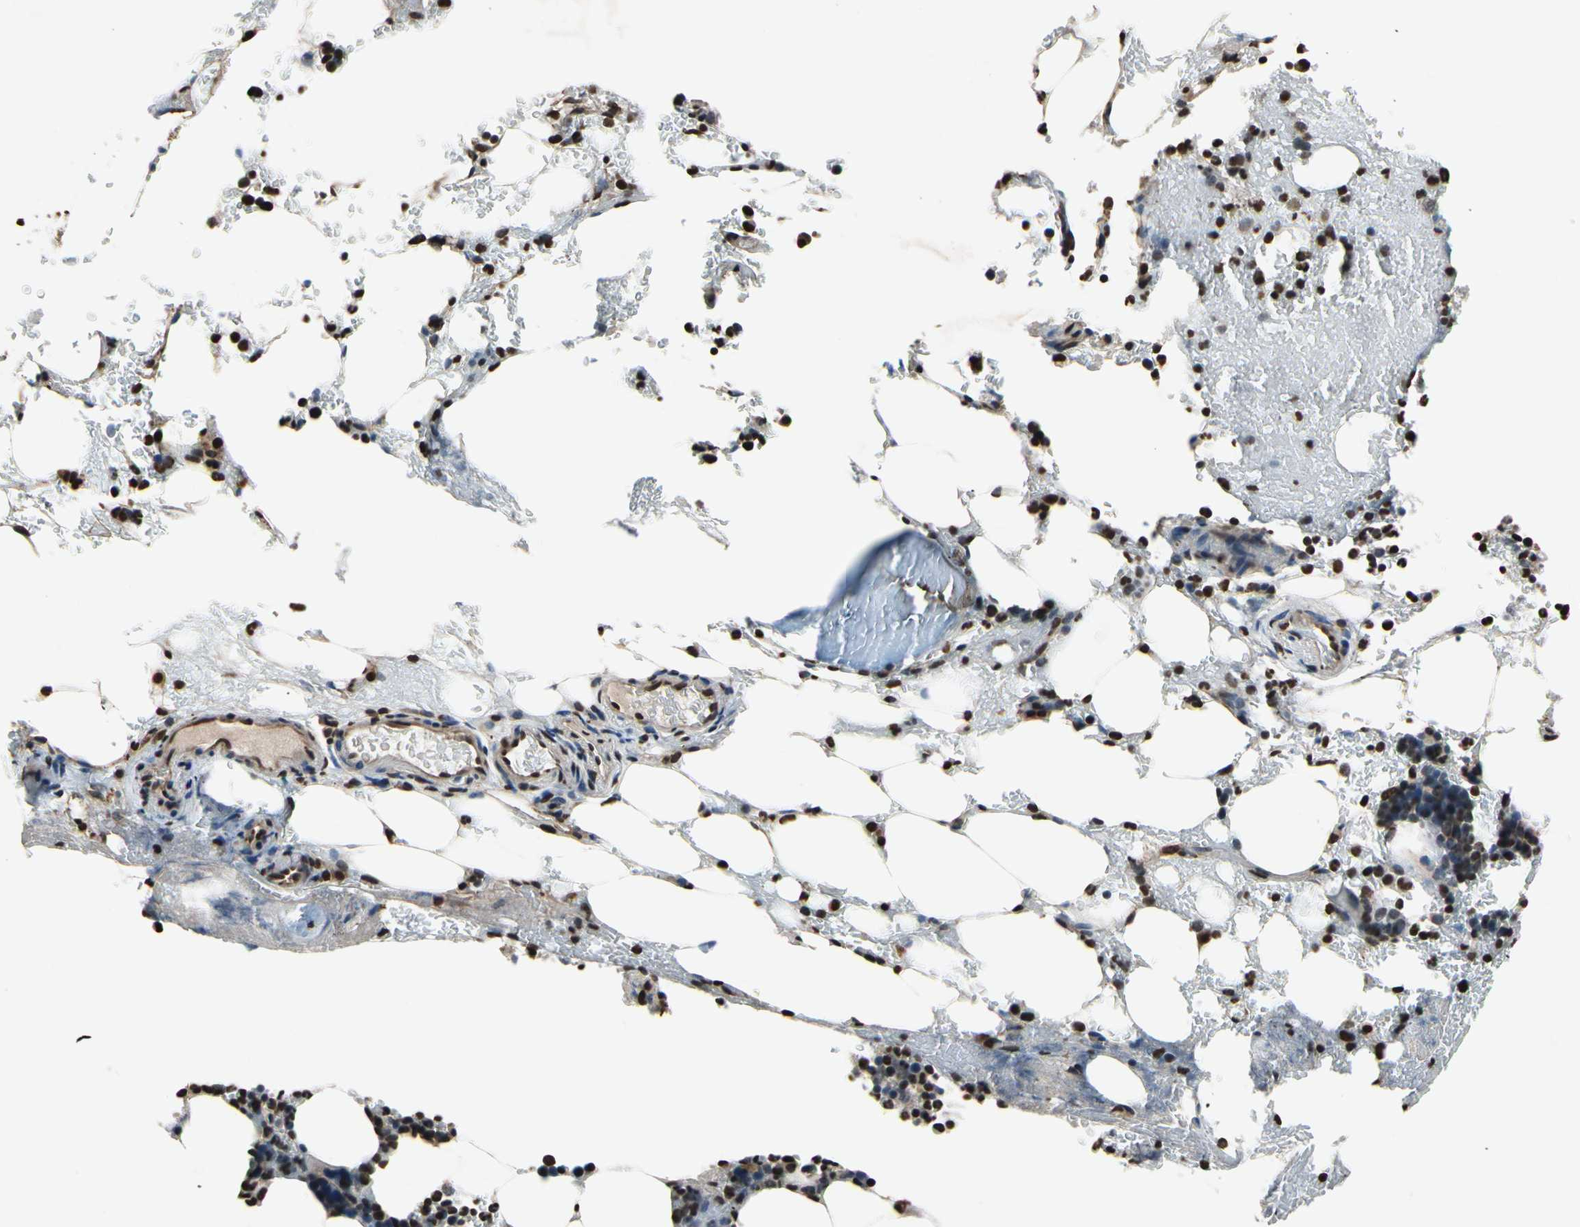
{"staining": {"intensity": "moderate", "quantity": "25%-75%", "location": "nuclear"}, "tissue": "bone marrow", "cell_type": "Hematopoietic cells", "image_type": "normal", "snomed": [{"axis": "morphology", "description": "Normal tissue, NOS"}, {"axis": "topography", "description": "Bone marrow"}], "caption": "Bone marrow stained for a protein (brown) displays moderate nuclear positive positivity in about 25%-75% of hematopoietic cells.", "gene": "HIPK2", "patient": {"sex": "female", "age": 73}}